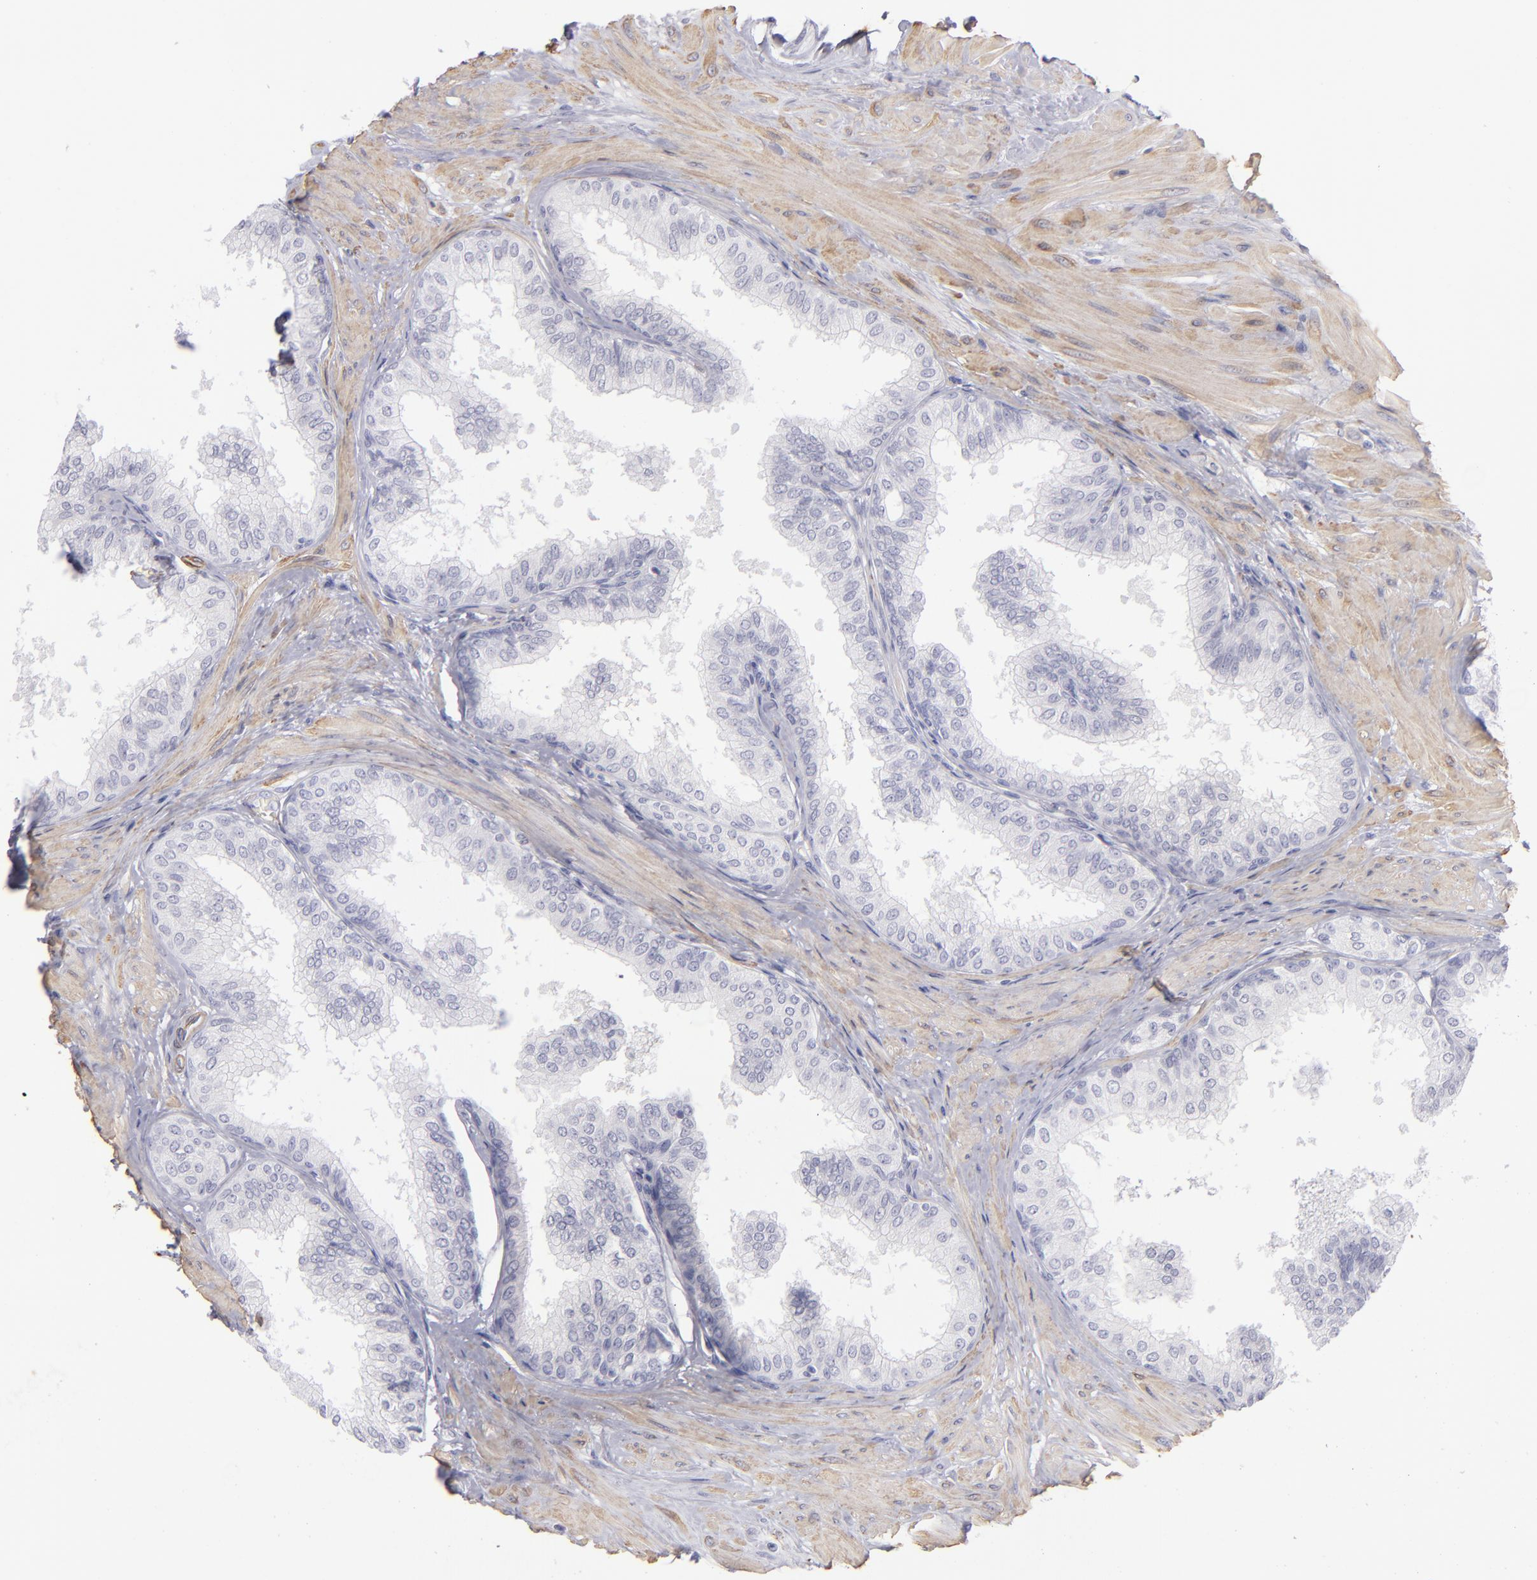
{"staining": {"intensity": "negative", "quantity": "none", "location": "none"}, "tissue": "prostate", "cell_type": "Glandular cells", "image_type": "normal", "snomed": [{"axis": "morphology", "description": "Normal tissue, NOS"}, {"axis": "topography", "description": "Prostate"}], "caption": "An IHC photomicrograph of unremarkable prostate is shown. There is no staining in glandular cells of prostate. The staining was performed using DAB (3,3'-diaminobenzidine) to visualize the protein expression in brown, while the nuclei were stained in blue with hematoxylin (Magnification: 20x).", "gene": "MYH11", "patient": {"sex": "male", "age": 60}}